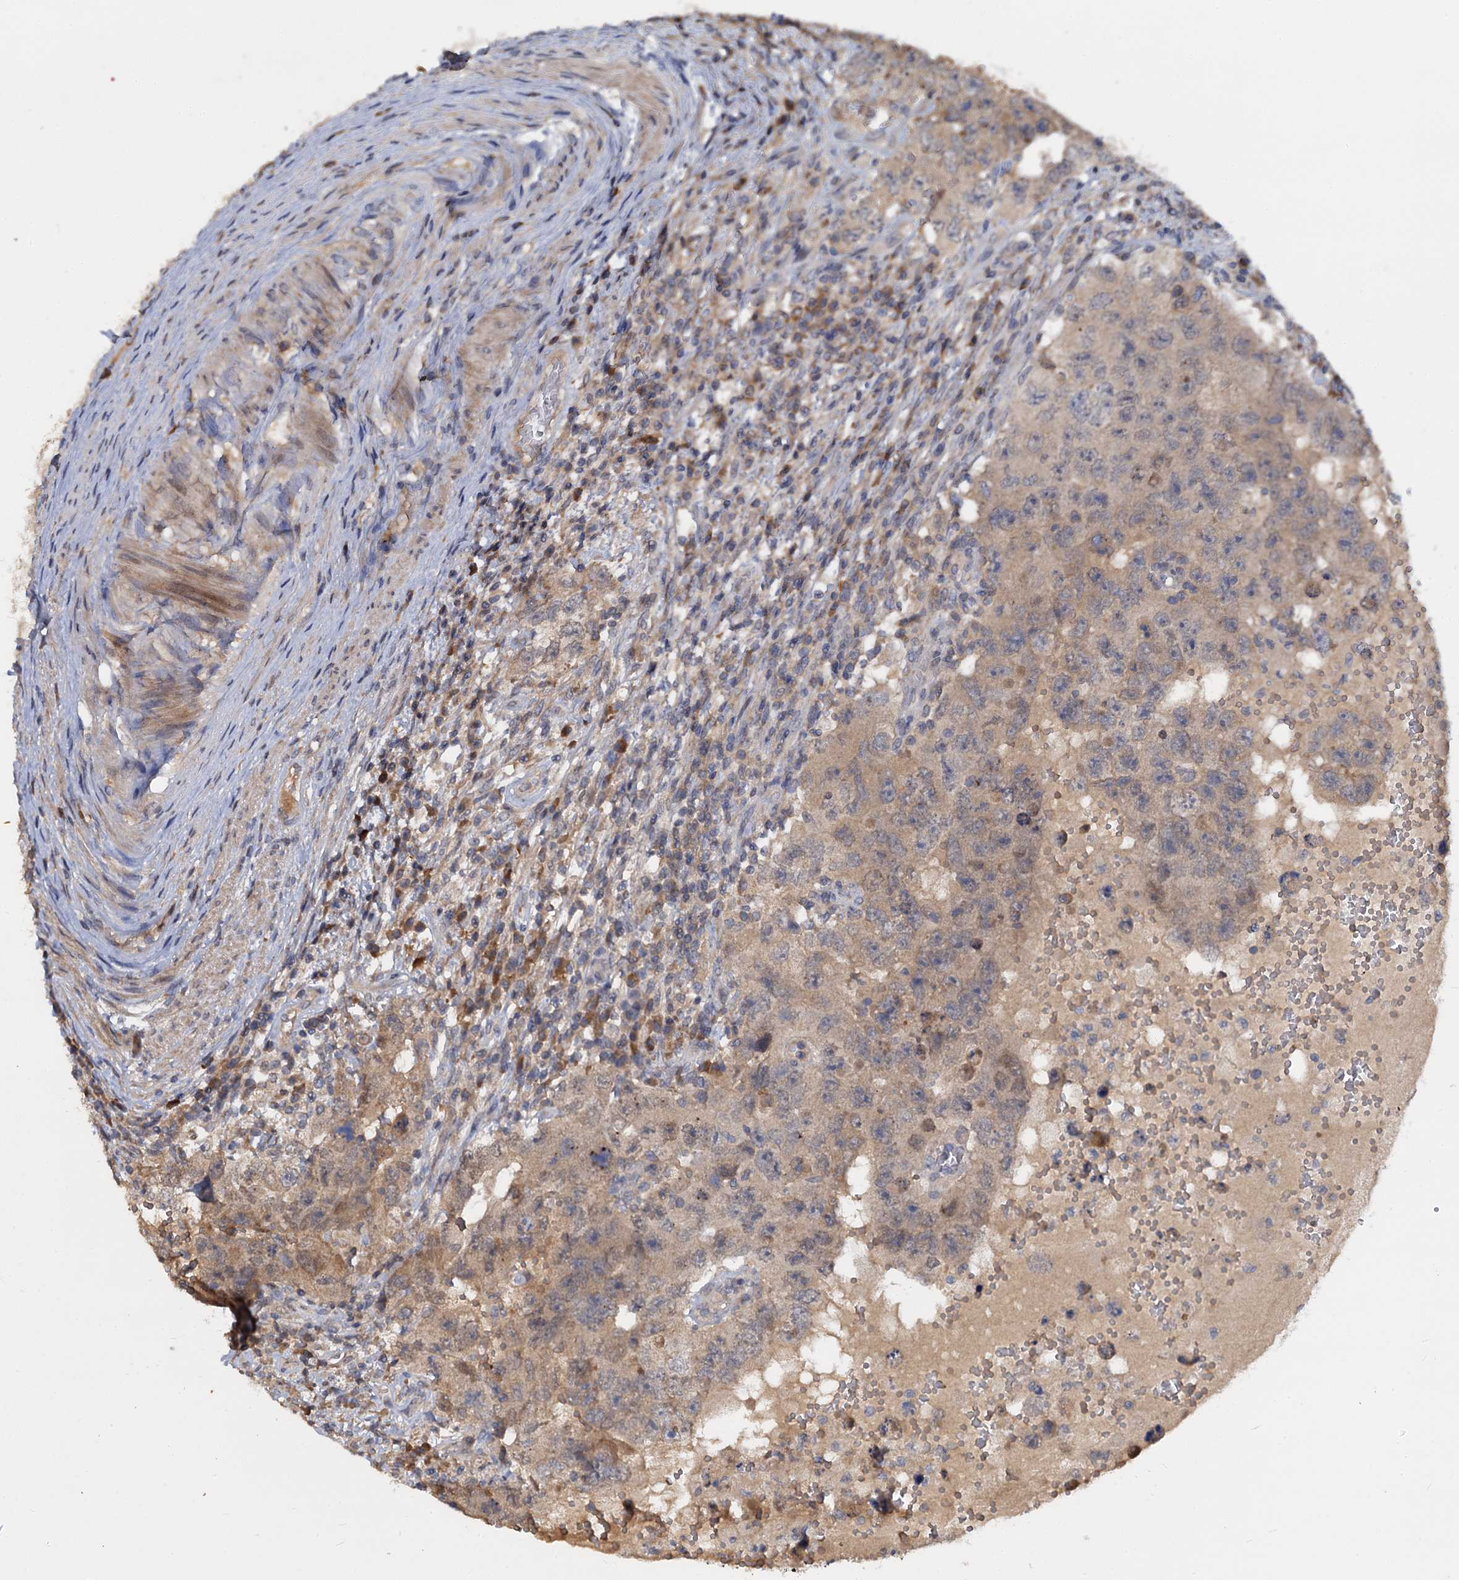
{"staining": {"intensity": "weak", "quantity": ">75%", "location": "cytoplasmic/membranous"}, "tissue": "testis cancer", "cell_type": "Tumor cells", "image_type": "cancer", "snomed": [{"axis": "morphology", "description": "Carcinoma, Embryonal, NOS"}, {"axis": "topography", "description": "Testis"}], "caption": "DAB immunohistochemical staining of testis cancer (embryonal carcinoma) reveals weak cytoplasmic/membranous protein expression in about >75% of tumor cells.", "gene": "CCDC184", "patient": {"sex": "male", "age": 26}}